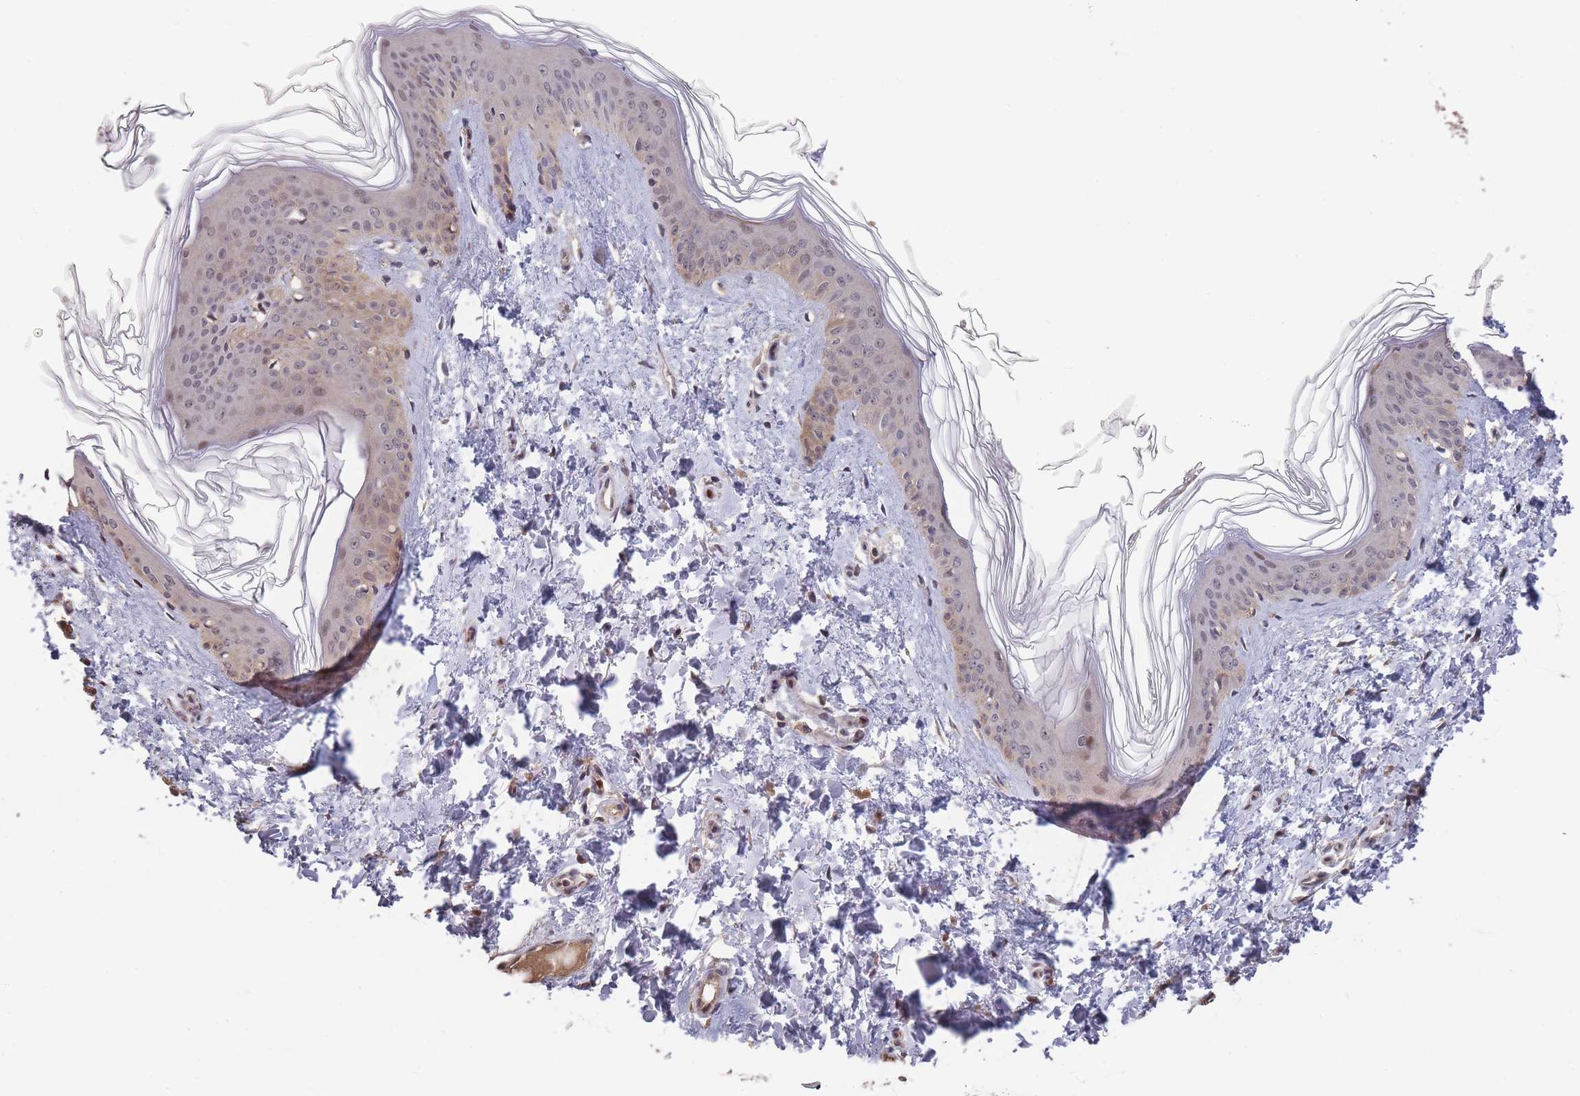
{"staining": {"intensity": "weak", "quantity": ">75%", "location": "cytoplasmic/membranous"}, "tissue": "skin", "cell_type": "Fibroblasts", "image_type": "normal", "snomed": [{"axis": "morphology", "description": "Normal tissue, NOS"}, {"axis": "topography", "description": "Skin"}], "caption": "A high-resolution image shows immunohistochemistry staining of benign skin, which demonstrates weak cytoplasmic/membranous staining in about >75% of fibroblasts. (DAB = brown stain, brightfield microscopy at high magnification).", "gene": "SF3B1", "patient": {"sex": "female", "age": 41}}